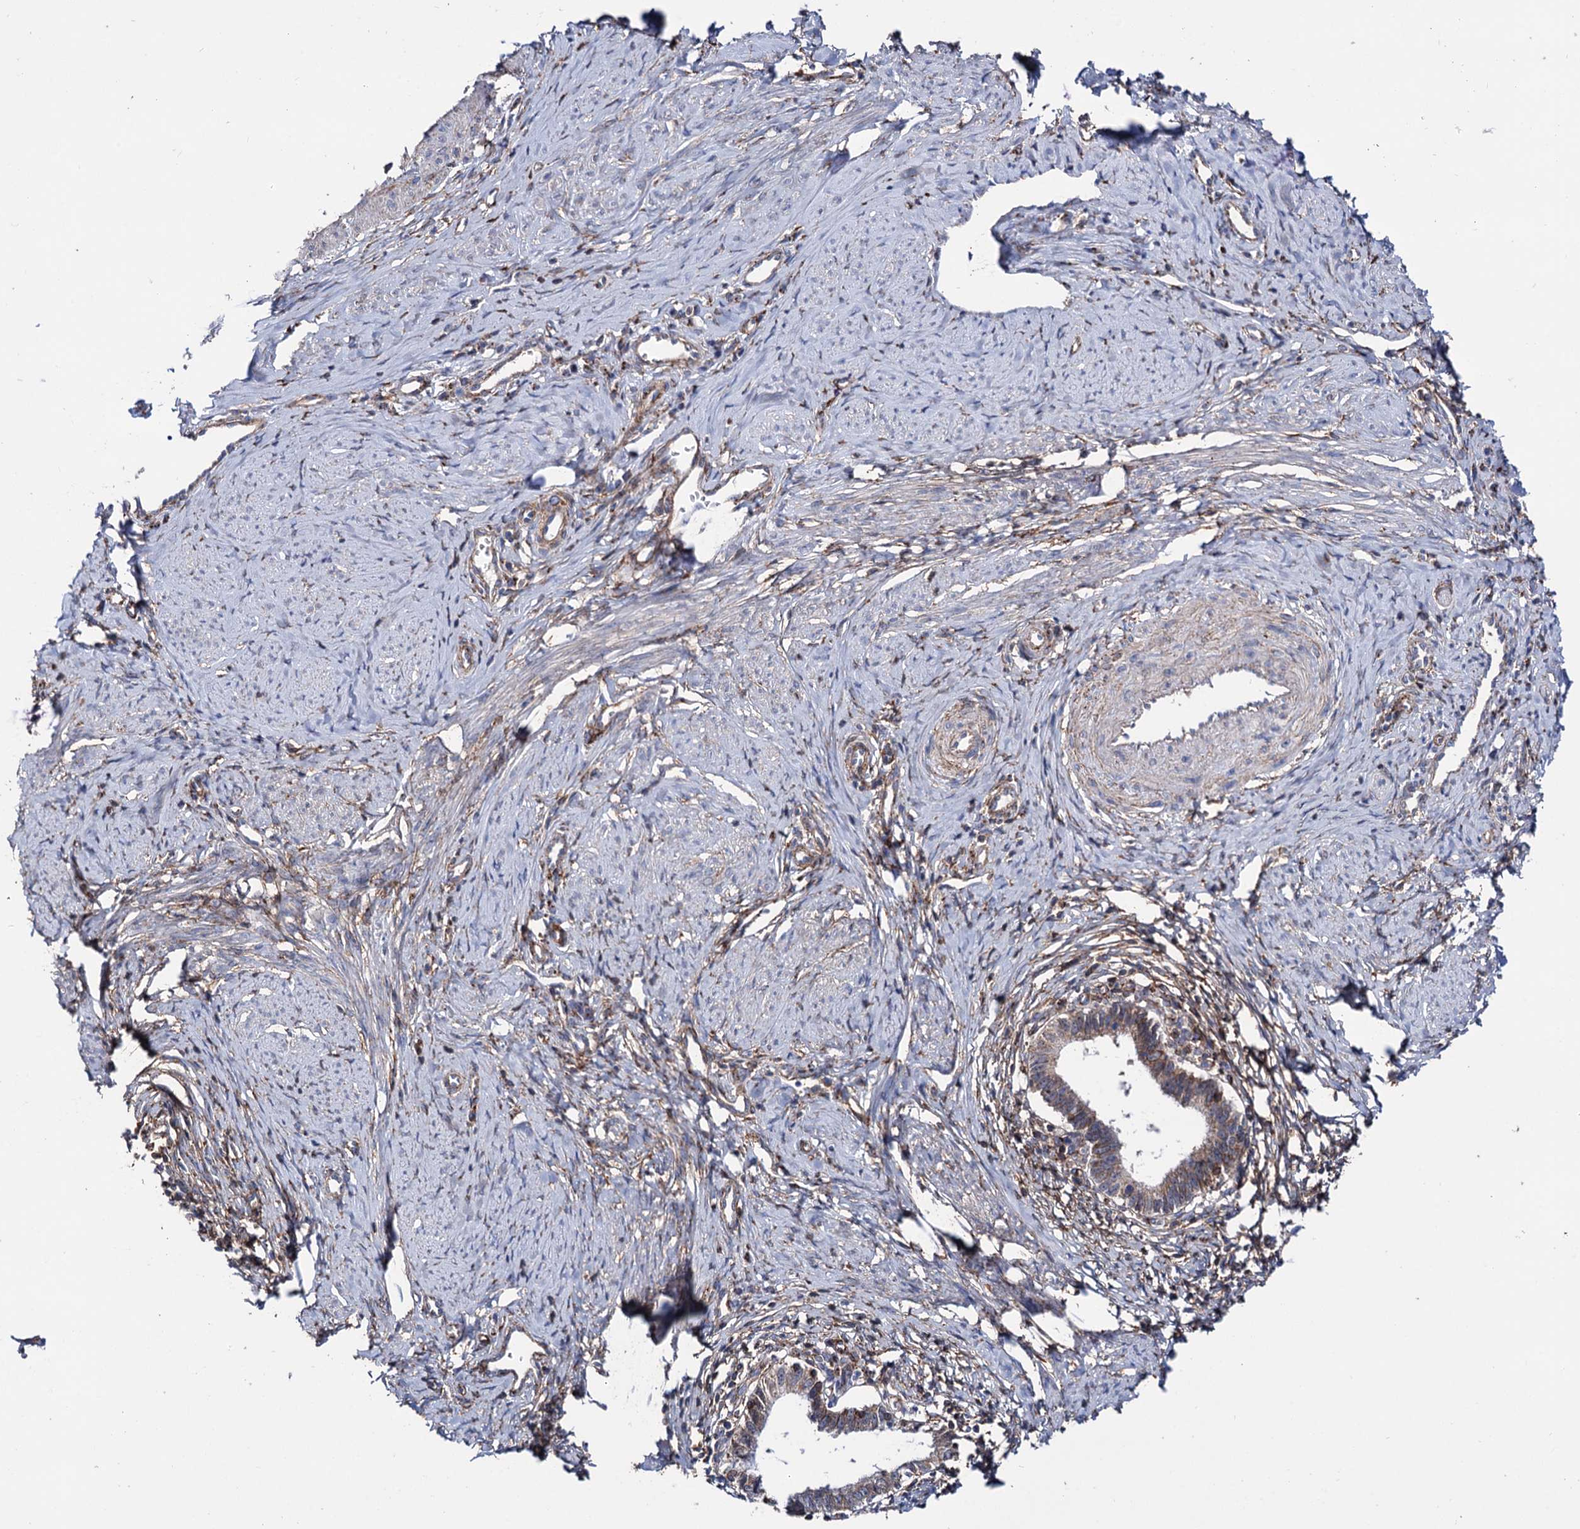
{"staining": {"intensity": "moderate", "quantity": ">75%", "location": "cytoplasmic/membranous"}, "tissue": "cervical cancer", "cell_type": "Tumor cells", "image_type": "cancer", "snomed": [{"axis": "morphology", "description": "Adenocarcinoma, NOS"}, {"axis": "topography", "description": "Cervix"}], "caption": "A high-resolution image shows immunohistochemistry (IHC) staining of adenocarcinoma (cervical), which reveals moderate cytoplasmic/membranous positivity in about >75% of tumor cells.", "gene": "DEF6", "patient": {"sex": "female", "age": 36}}